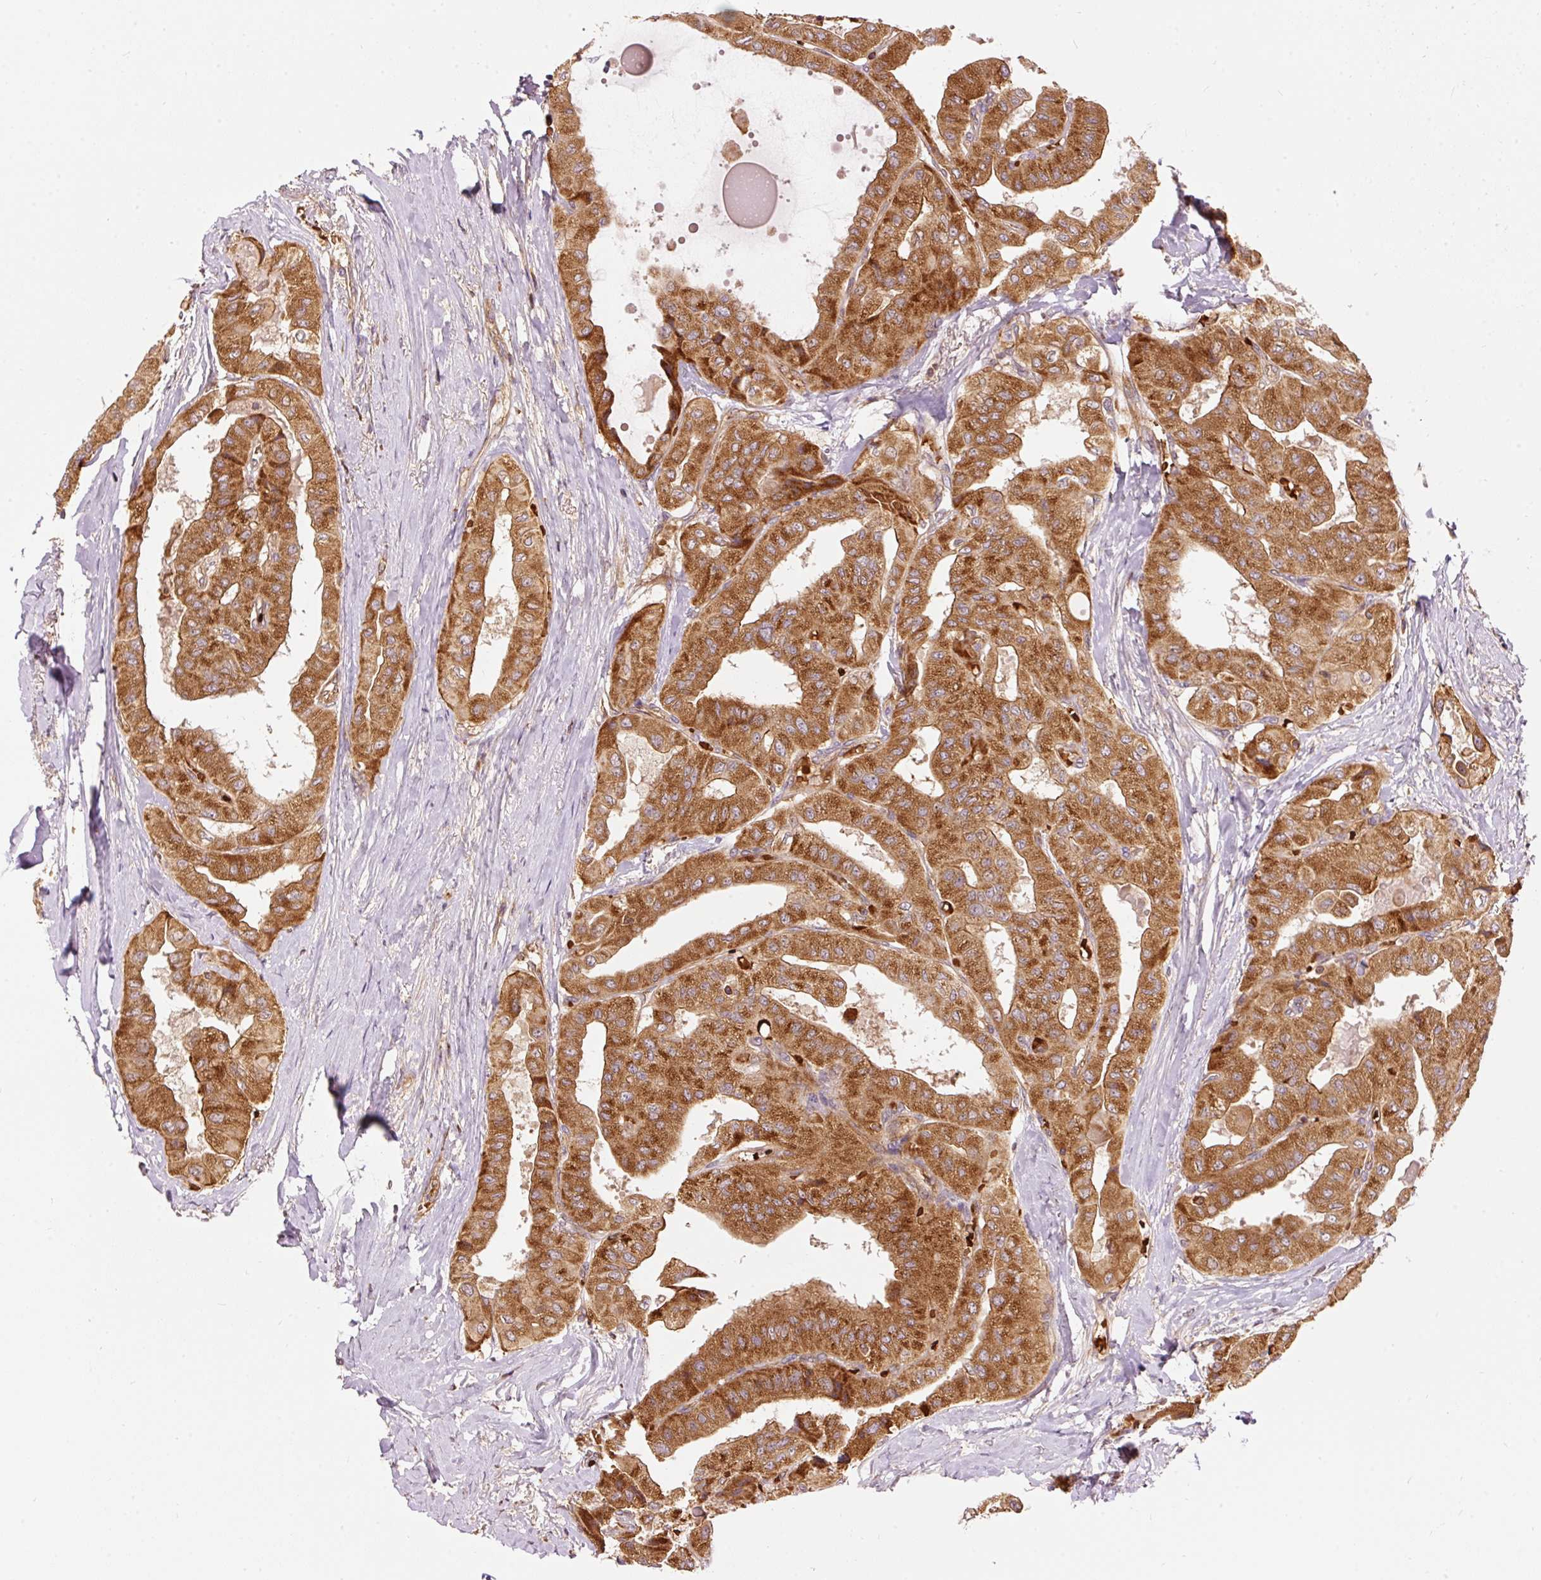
{"staining": {"intensity": "strong", "quantity": ">75%", "location": "cytoplasmic/membranous"}, "tissue": "thyroid cancer", "cell_type": "Tumor cells", "image_type": "cancer", "snomed": [{"axis": "morphology", "description": "Normal tissue, NOS"}, {"axis": "morphology", "description": "Papillary adenocarcinoma, NOS"}, {"axis": "topography", "description": "Thyroid gland"}], "caption": "Protein analysis of thyroid papillary adenocarcinoma tissue reveals strong cytoplasmic/membranous staining in approximately >75% of tumor cells.", "gene": "ADCY4", "patient": {"sex": "female", "age": 59}}